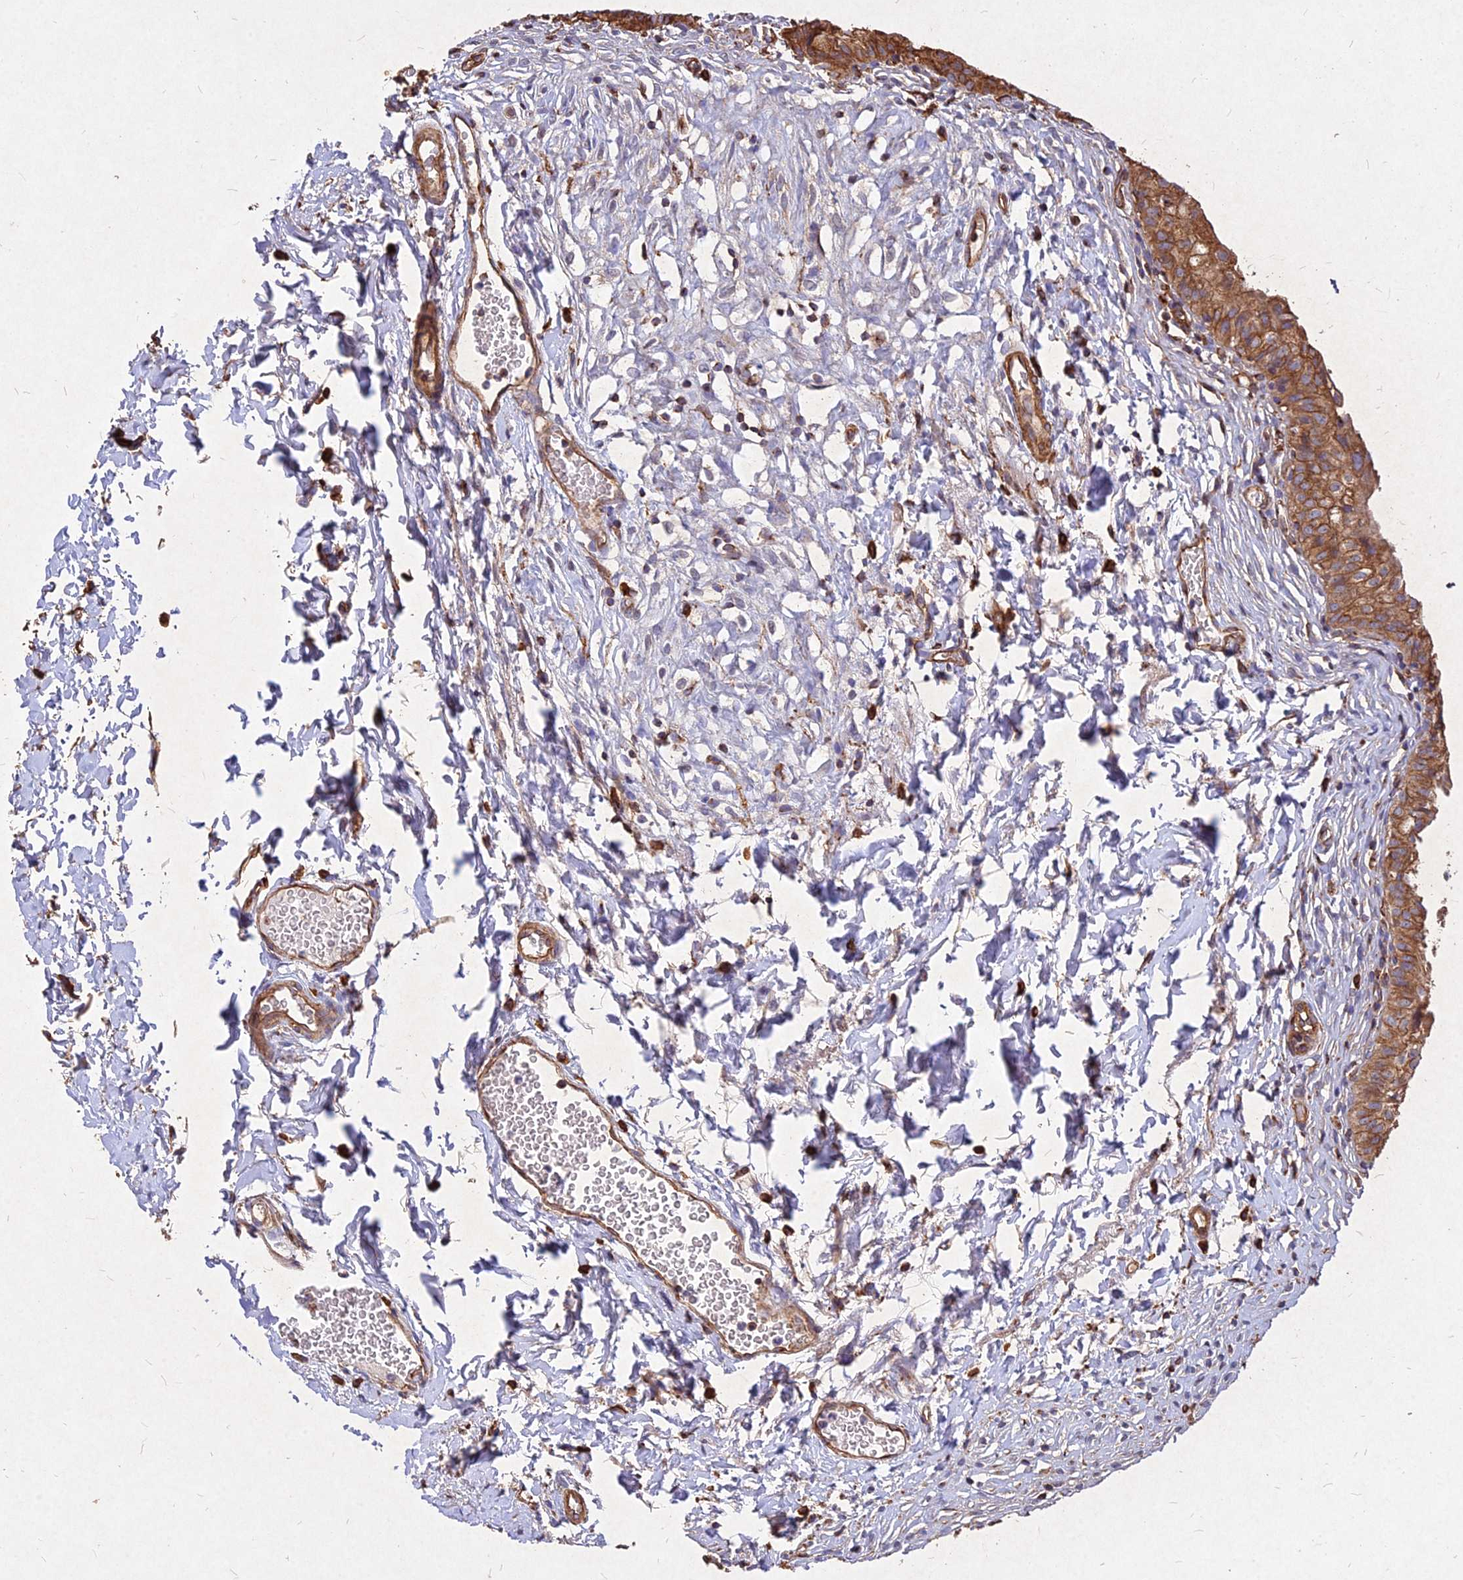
{"staining": {"intensity": "strong", "quantity": "25%-75%", "location": "cytoplasmic/membranous"}, "tissue": "urinary bladder", "cell_type": "Urothelial cells", "image_type": "normal", "snomed": [{"axis": "morphology", "description": "Normal tissue, NOS"}, {"axis": "topography", "description": "Urinary bladder"}], "caption": "The histopathology image demonstrates staining of benign urinary bladder, revealing strong cytoplasmic/membranous protein expression (brown color) within urothelial cells.", "gene": "SKA1", "patient": {"sex": "male", "age": 55}}